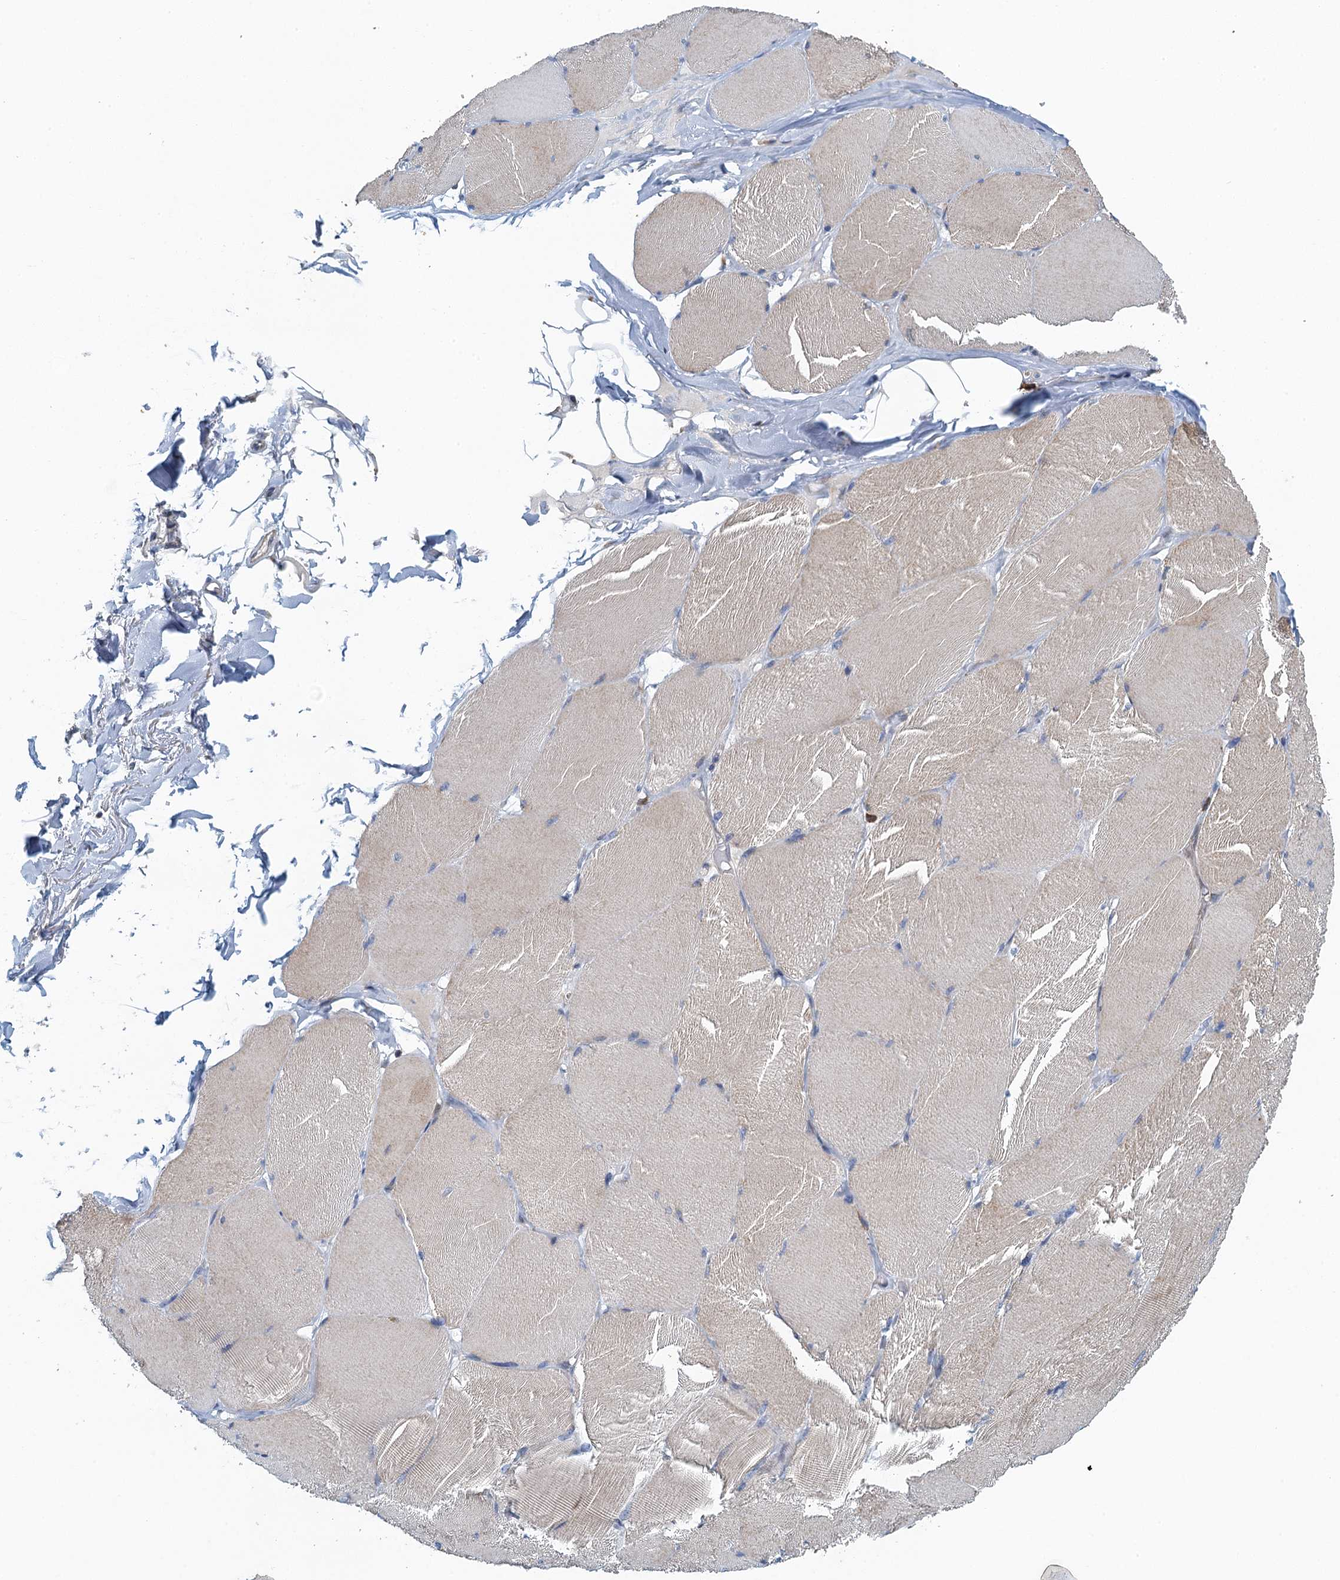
{"staining": {"intensity": "moderate", "quantity": "25%-75%", "location": "cytoplasmic/membranous"}, "tissue": "skeletal muscle", "cell_type": "Myocytes", "image_type": "normal", "snomed": [{"axis": "morphology", "description": "Normal tissue, NOS"}, {"axis": "topography", "description": "Skin"}, {"axis": "topography", "description": "Skeletal muscle"}], "caption": "The histopathology image displays immunohistochemical staining of unremarkable skeletal muscle. There is moderate cytoplasmic/membranous staining is identified in approximately 25%-75% of myocytes. The staining was performed using DAB (3,3'-diaminobenzidine), with brown indicating positive protein expression. Nuclei are stained blue with hematoxylin.", "gene": "ALG2", "patient": {"sex": "male", "age": 83}}